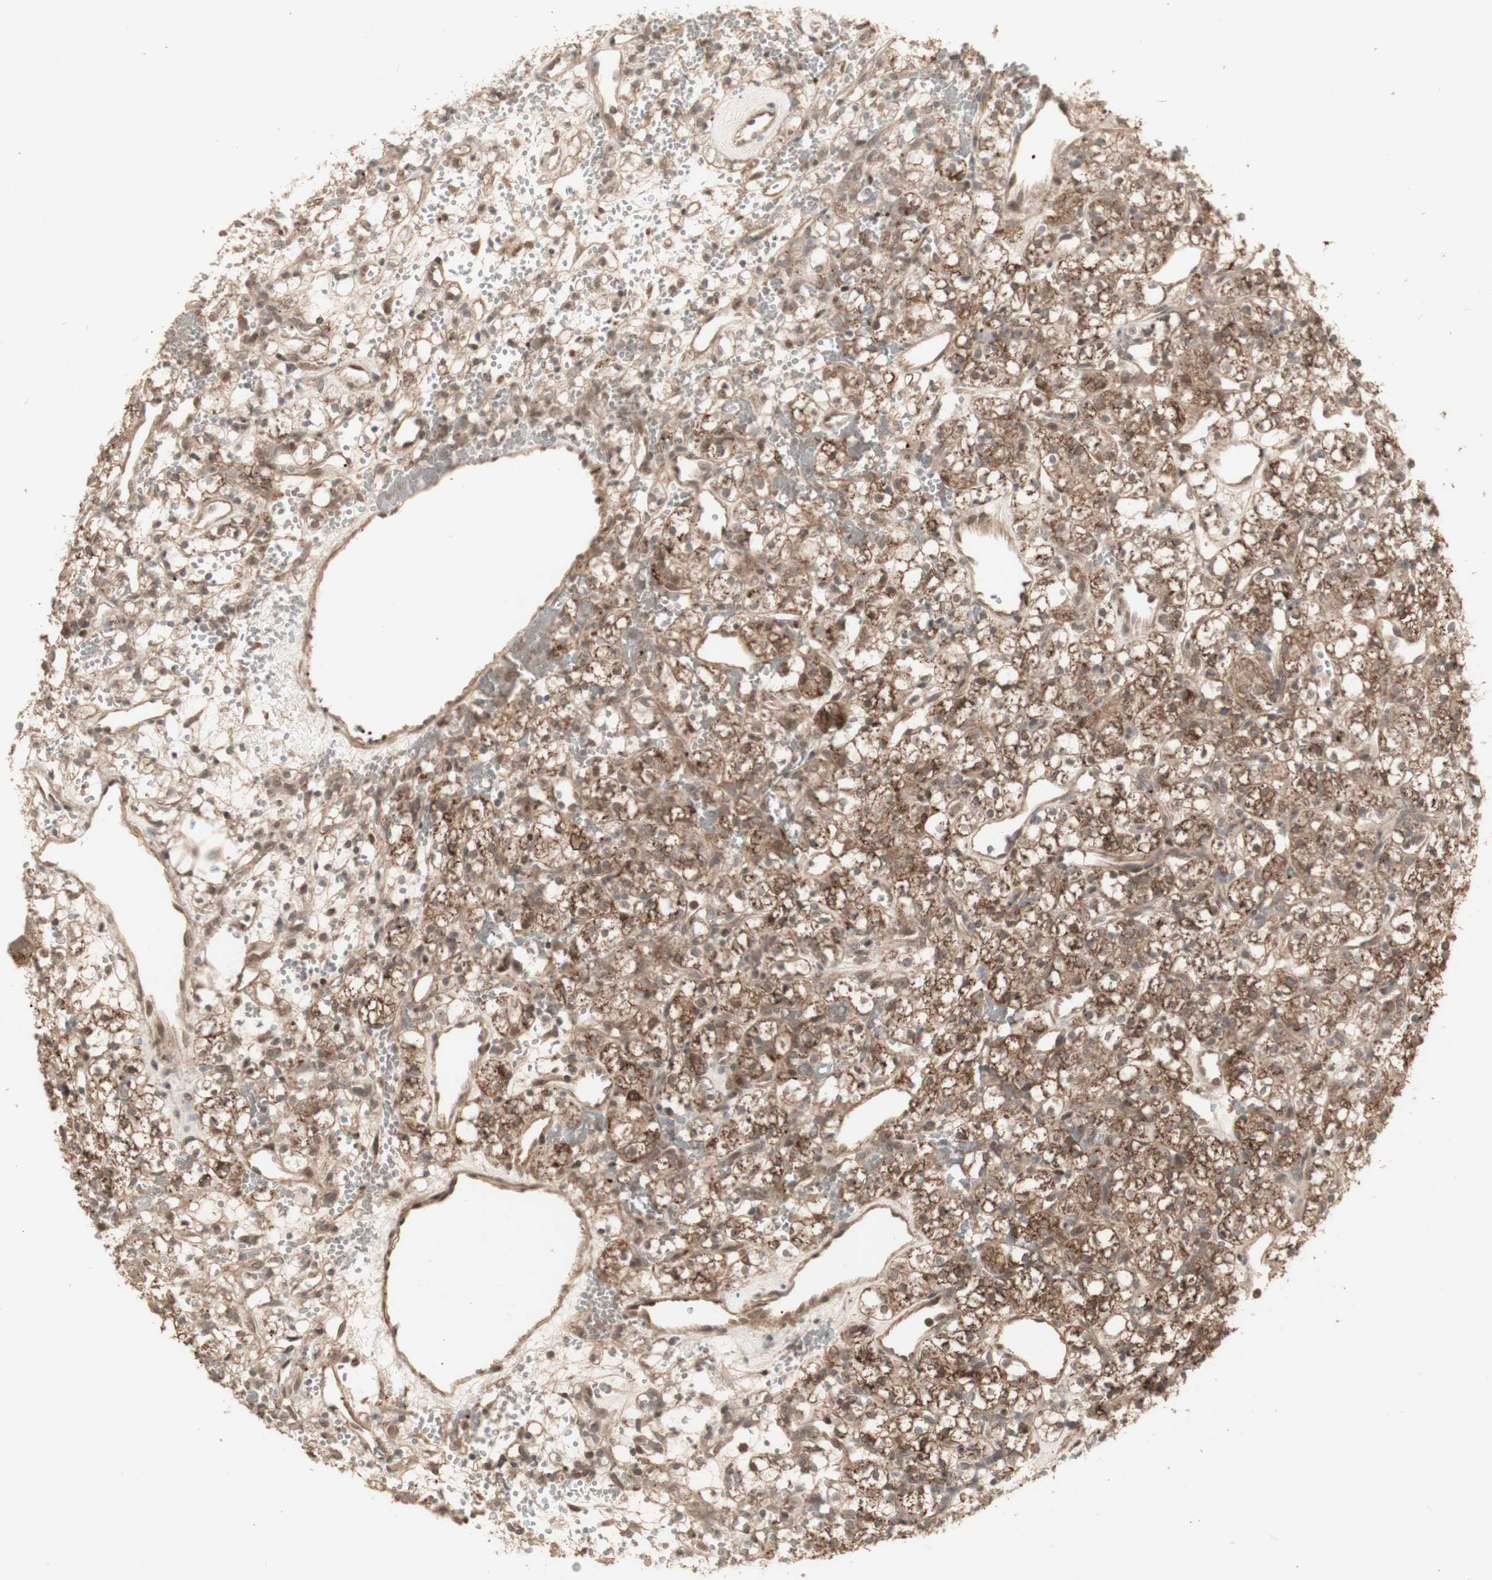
{"staining": {"intensity": "moderate", "quantity": ">75%", "location": "cytoplasmic/membranous,nuclear"}, "tissue": "renal cancer", "cell_type": "Tumor cells", "image_type": "cancer", "snomed": [{"axis": "morphology", "description": "Adenocarcinoma, NOS"}, {"axis": "topography", "description": "Kidney"}], "caption": "Protein staining exhibits moderate cytoplasmic/membranous and nuclear positivity in about >75% of tumor cells in renal cancer.", "gene": "ALOX12", "patient": {"sex": "female", "age": 60}}